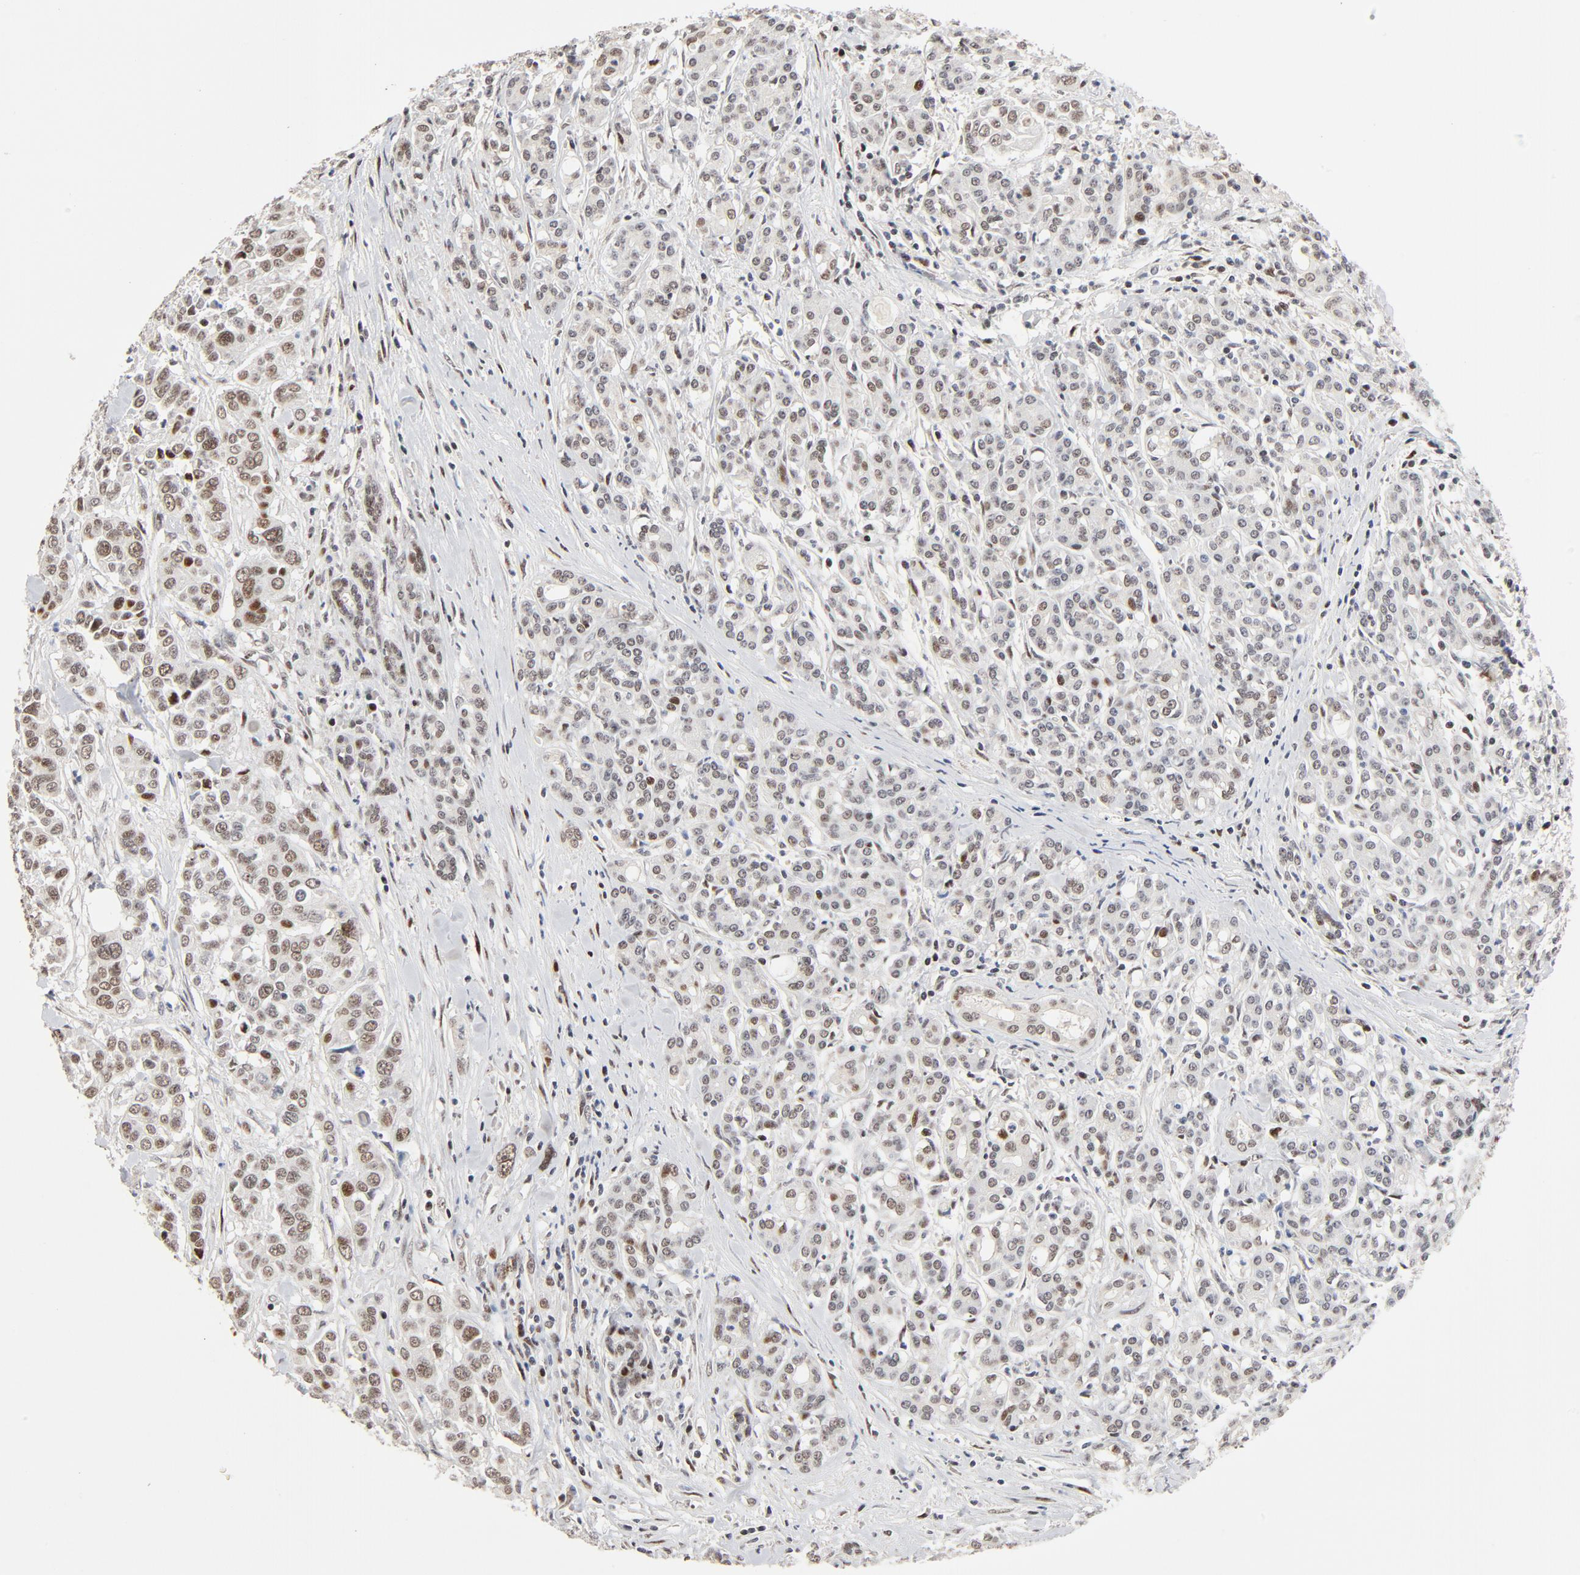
{"staining": {"intensity": "weak", "quantity": "25%-75%", "location": "nuclear"}, "tissue": "pancreatic cancer", "cell_type": "Tumor cells", "image_type": "cancer", "snomed": [{"axis": "morphology", "description": "Adenocarcinoma, NOS"}, {"axis": "topography", "description": "Pancreas"}], "caption": "The immunohistochemical stain highlights weak nuclear staining in tumor cells of pancreatic cancer (adenocarcinoma) tissue.", "gene": "GTF2I", "patient": {"sex": "female", "age": 52}}